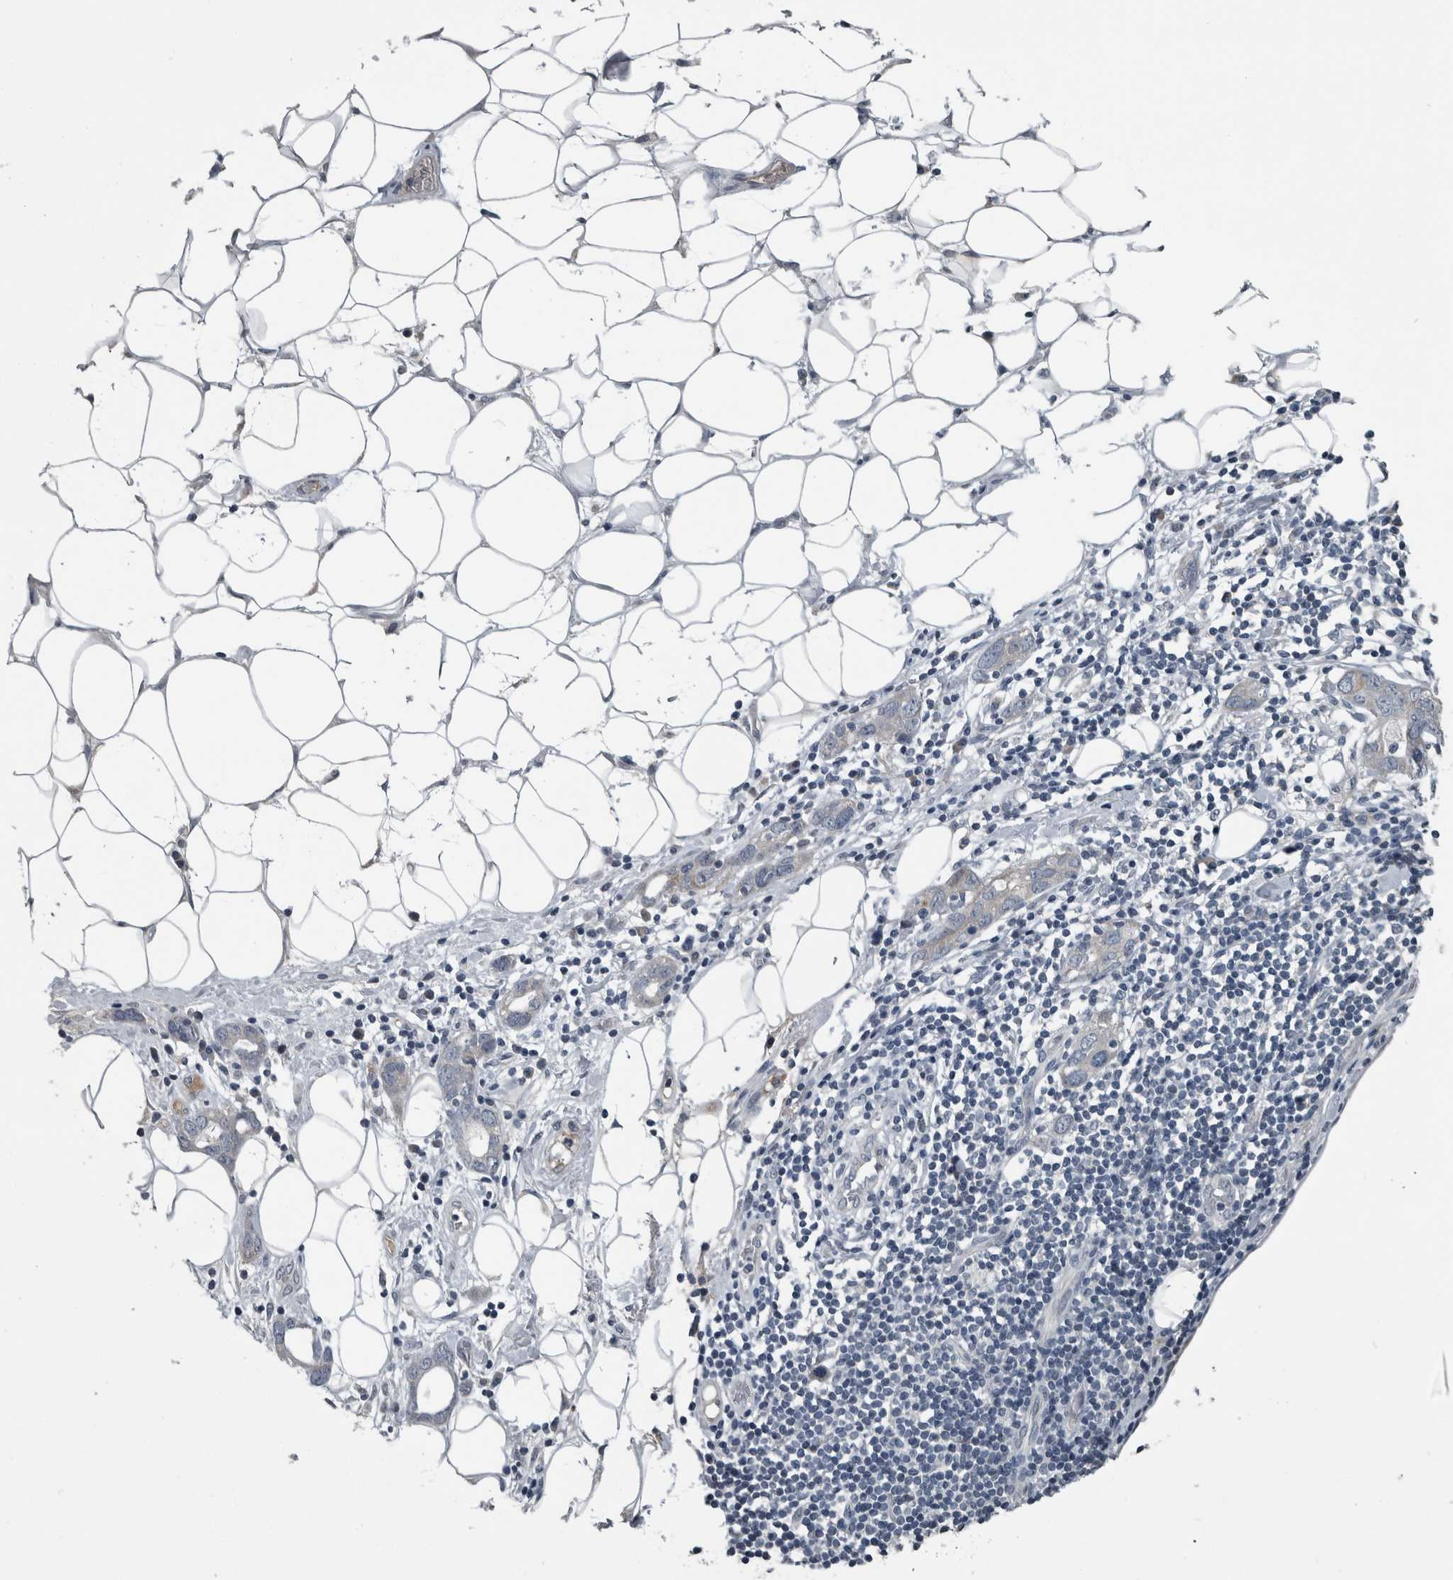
{"staining": {"intensity": "negative", "quantity": "none", "location": "none"}, "tissue": "stomach cancer", "cell_type": "Tumor cells", "image_type": "cancer", "snomed": [{"axis": "morphology", "description": "Adenocarcinoma, NOS"}, {"axis": "topography", "description": "Stomach, lower"}], "caption": "DAB immunohistochemical staining of human adenocarcinoma (stomach) displays no significant positivity in tumor cells.", "gene": "KRT20", "patient": {"sex": "female", "age": 93}}